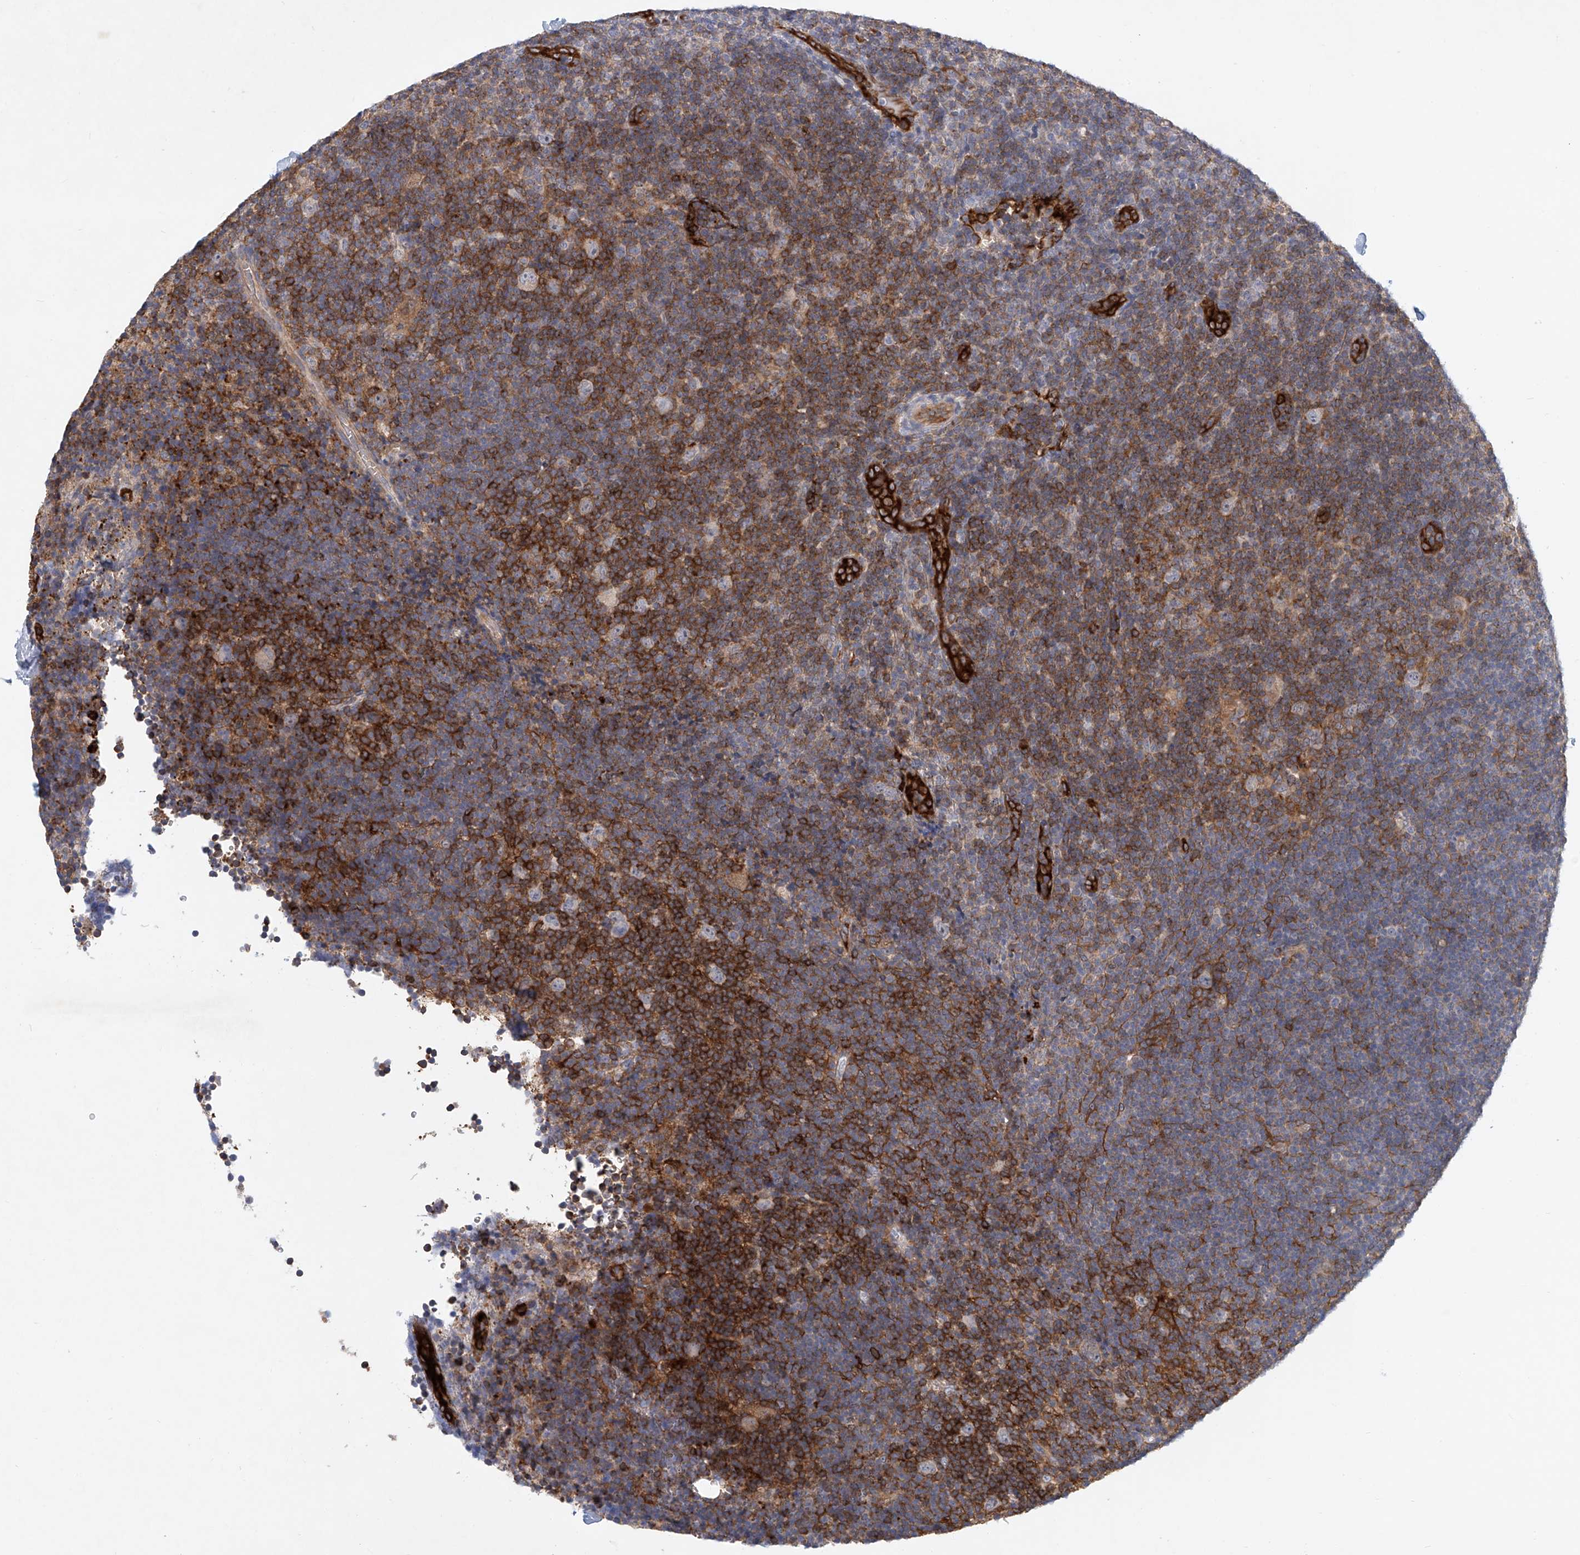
{"staining": {"intensity": "negative", "quantity": "none", "location": "none"}, "tissue": "lymphoma", "cell_type": "Tumor cells", "image_type": "cancer", "snomed": [{"axis": "morphology", "description": "Hodgkin's disease, NOS"}, {"axis": "topography", "description": "Lymph node"}], "caption": "Protein analysis of lymphoma reveals no significant expression in tumor cells. (Brightfield microscopy of DAB immunohistochemistry at high magnification).", "gene": "CARMIL1", "patient": {"sex": "female", "age": 57}}